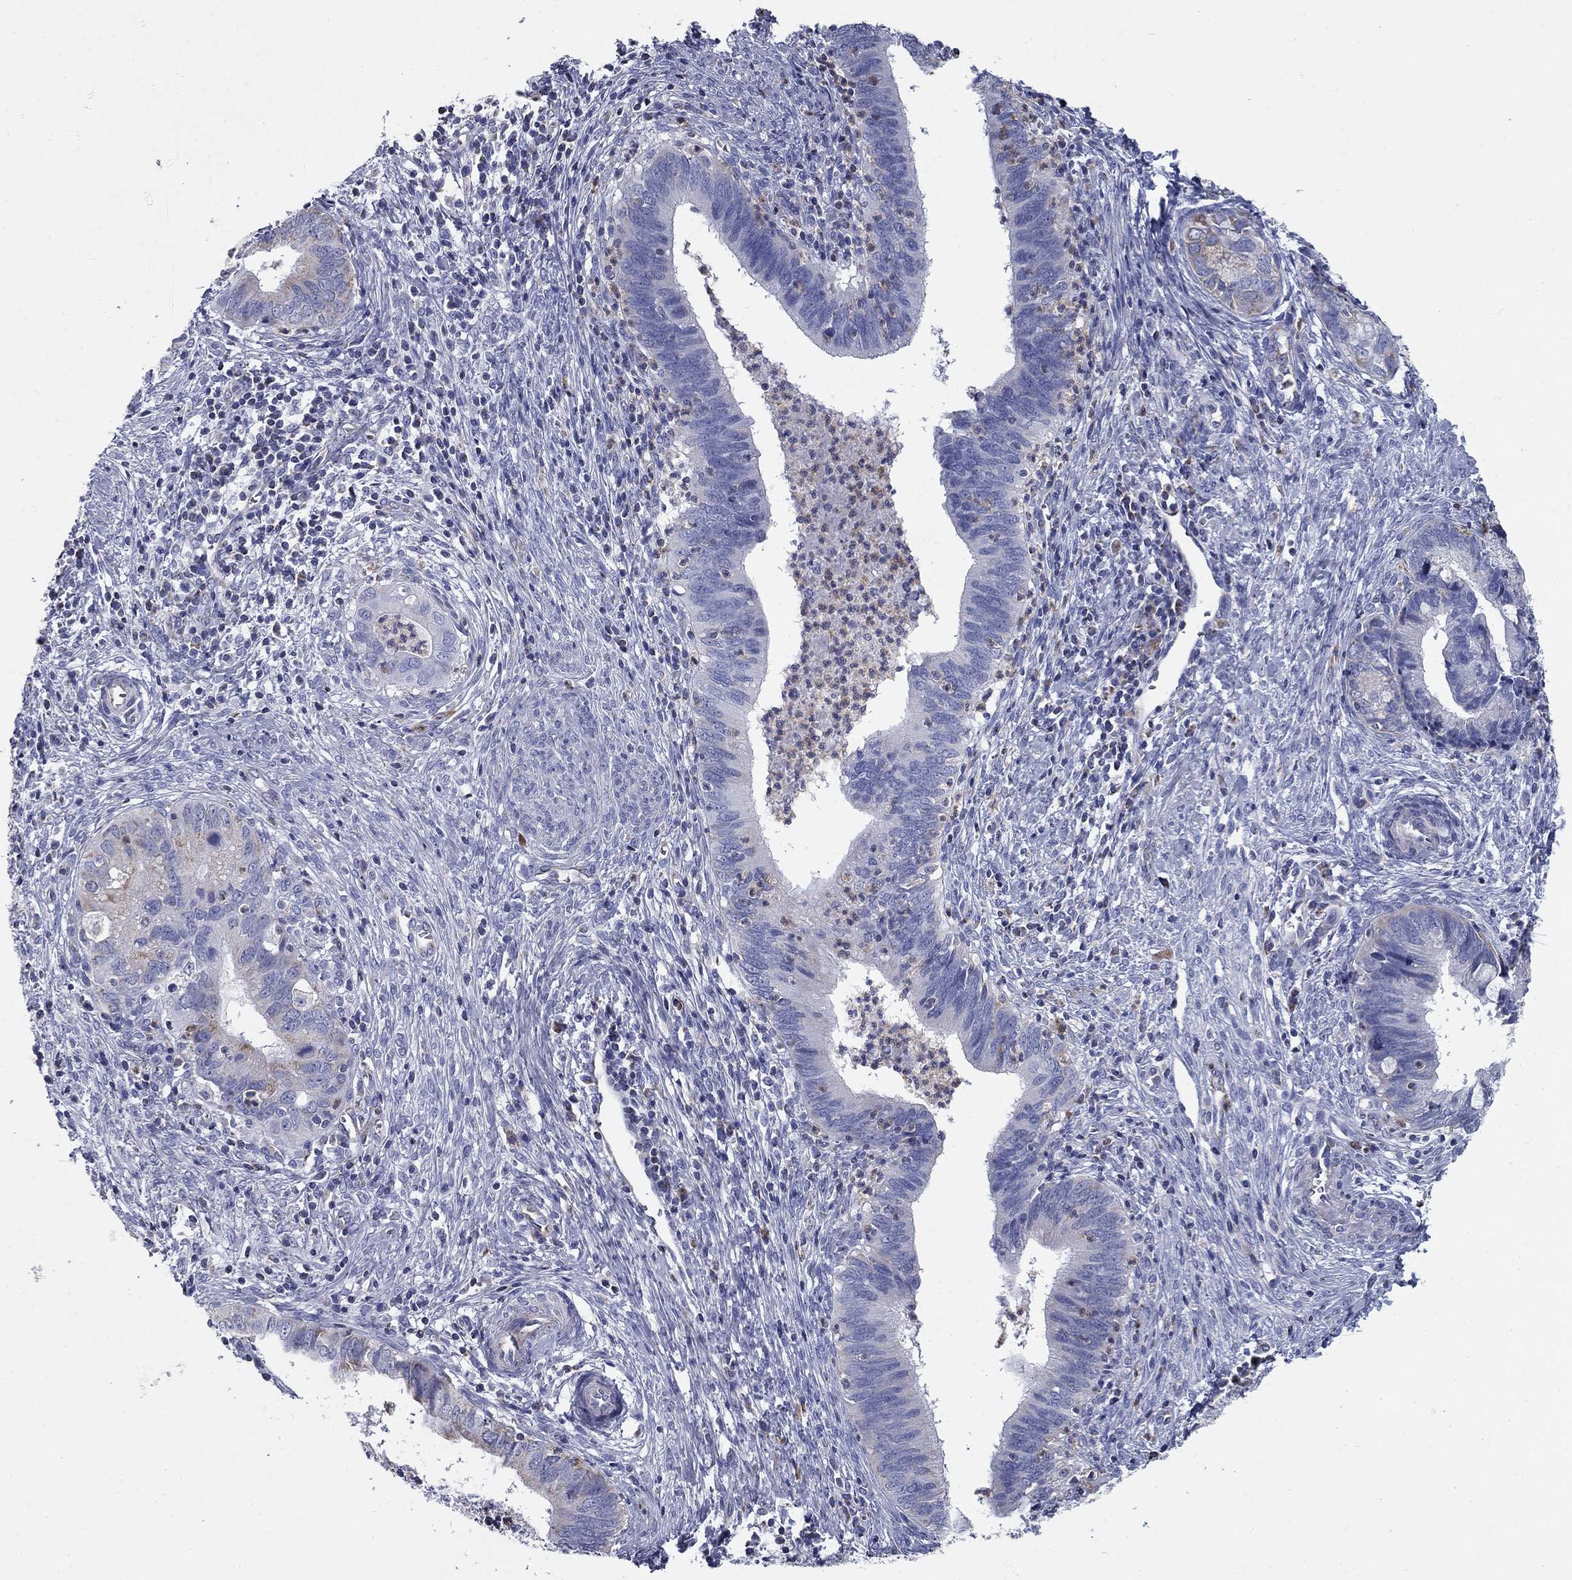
{"staining": {"intensity": "weak", "quantity": "<25%", "location": "cytoplasmic/membranous"}, "tissue": "cervical cancer", "cell_type": "Tumor cells", "image_type": "cancer", "snomed": [{"axis": "morphology", "description": "Adenocarcinoma, NOS"}, {"axis": "topography", "description": "Cervix"}], "caption": "Adenocarcinoma (cervical) stained for a protein using immunohistochemistry exhibits no positivity tumor cells.", "gene": "NDUFA4L2", "patient": {"sex": "female", "age": 42}}